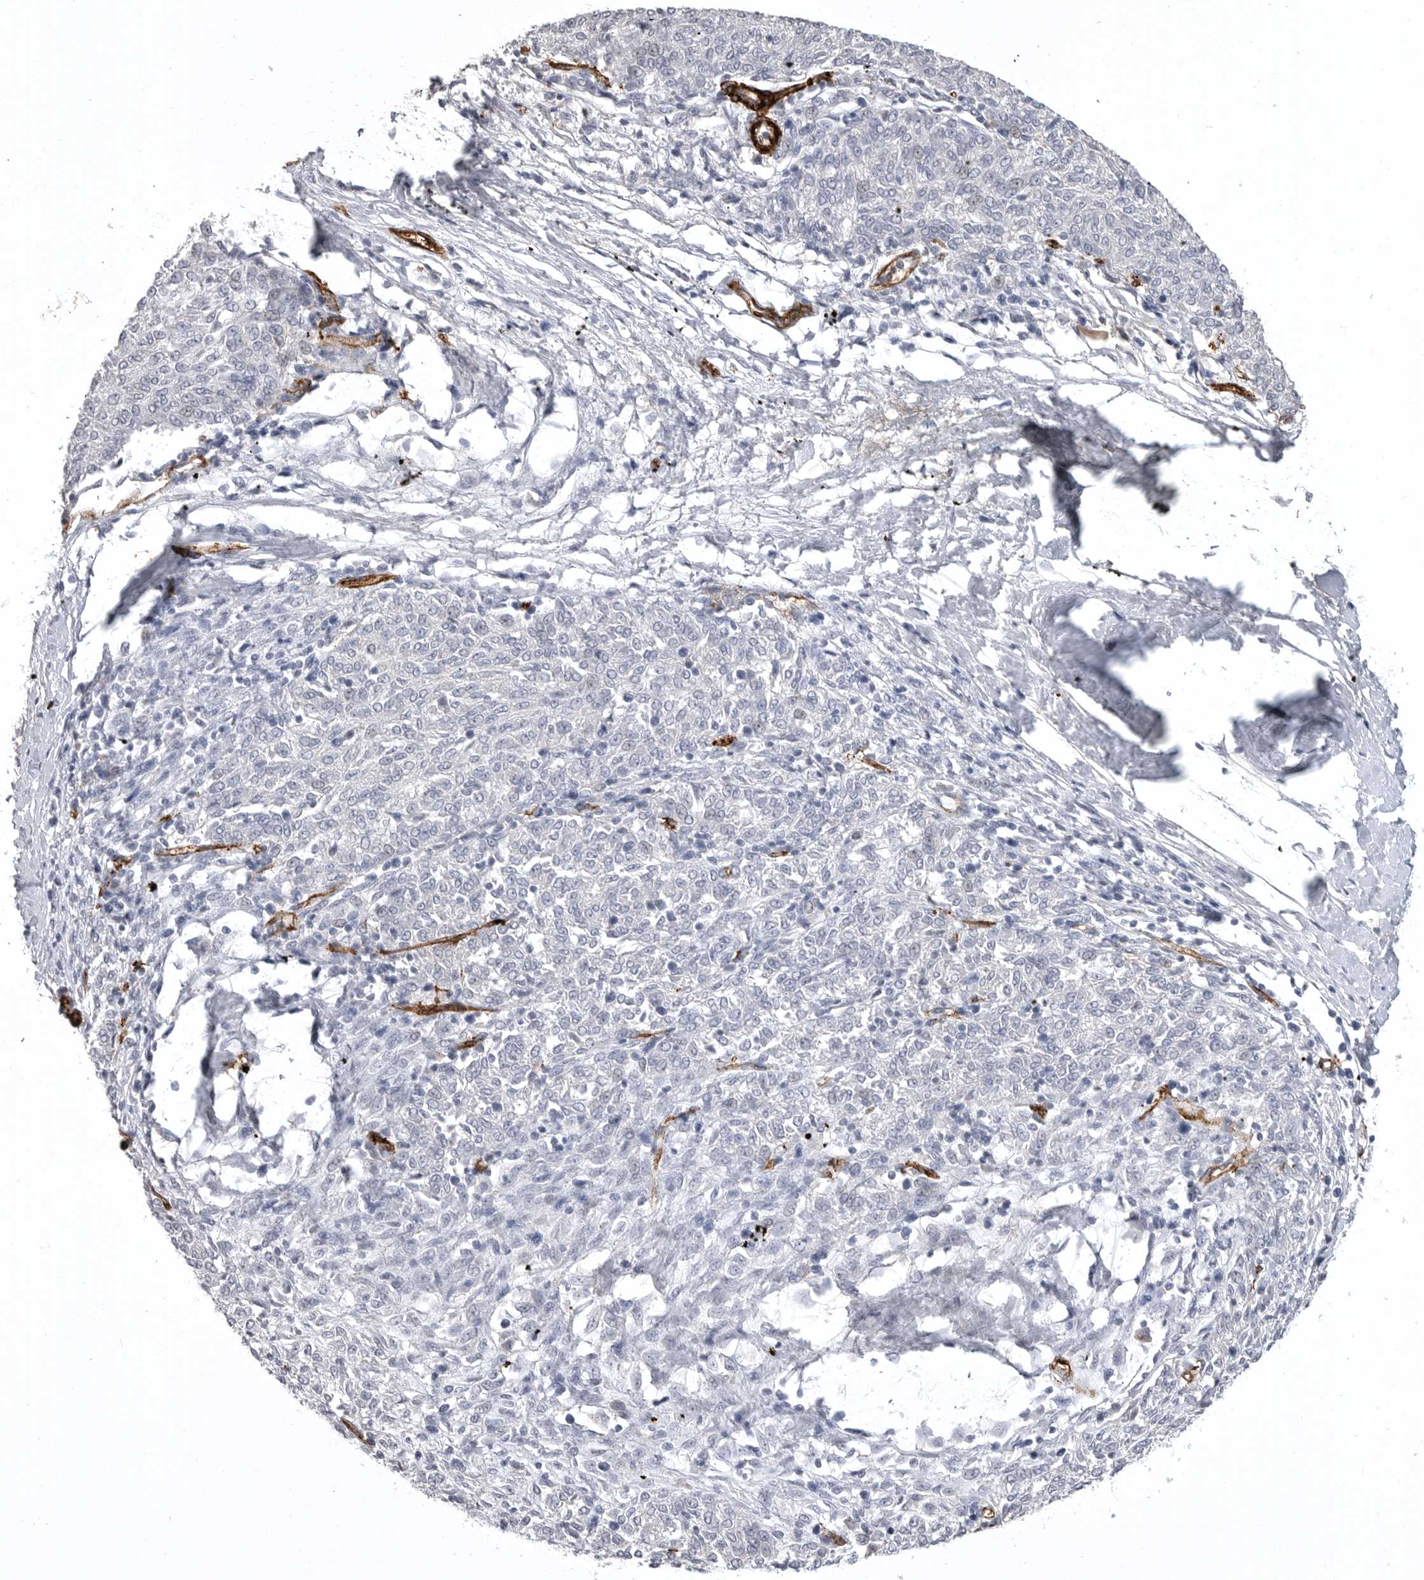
{"staining": {"intensity": "negative", "quantity": "none", "location": "none"}, "tissue": "melanoma", "cell_type": "Tumor cells", "image_type": "cancer", "snomed": [{"axis": "morphology", "description": "Malignant melanoma, NOS"}, {"axis": "topography", "description": "Skin"}], "caption": "The image exhibits no staining of tumor cells in melanoma. Brightfield microscopy of IHC stained with DAB (3,3'-diaminobenzidine) (brown) and hematoxylin (blue), captured at high magnification.", "gene": "AOC3", "patient": {"sex": "female", "age": 72}}